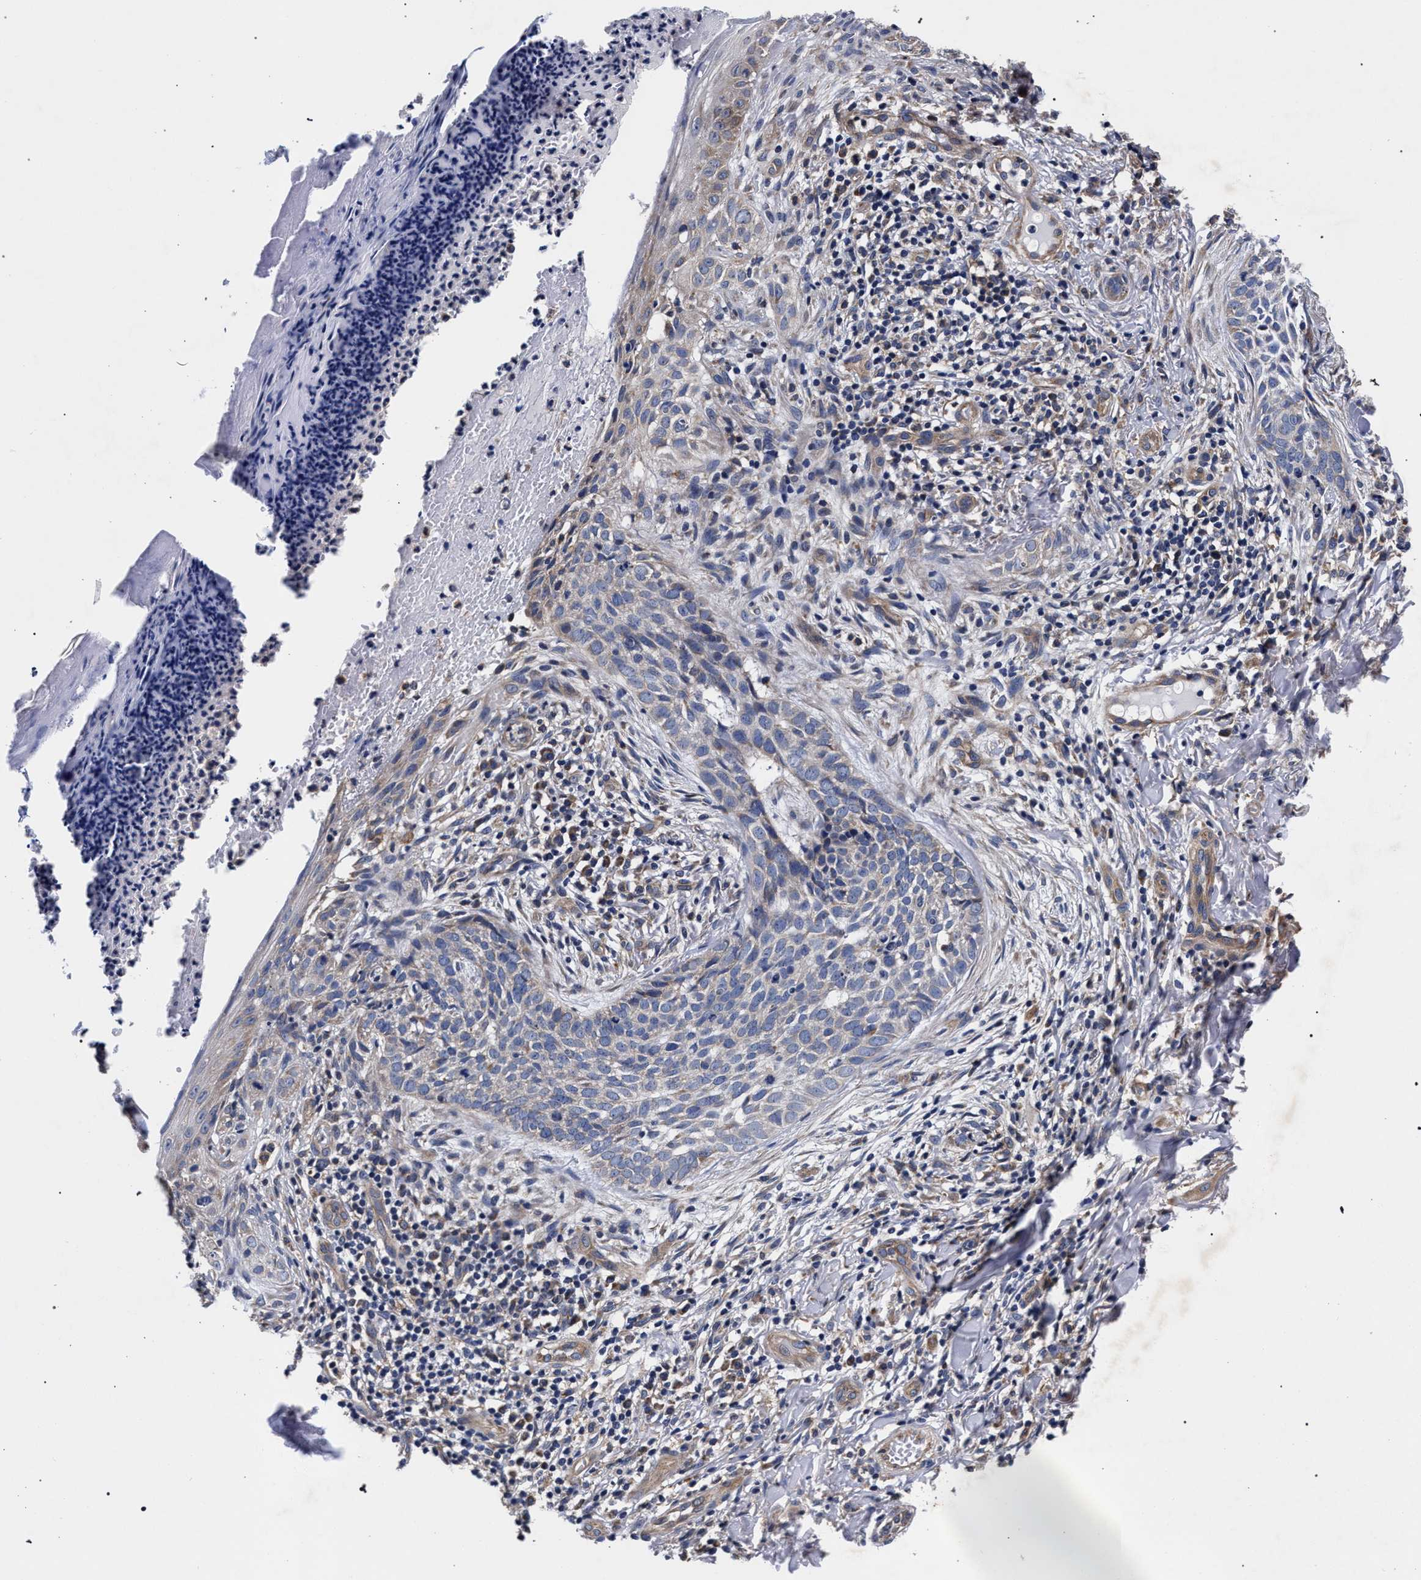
{"staining": {"intensity": "weak", "quantity": "<25%", "location": "cytoplasmic/membranous"}, "tissue": "skin cancer", "cell_type": "Tumor cells", "image_type": "cancer", "snomed": [{"axis": "morphology", "description": "Normal tissue, NOS"}, {"axis": "morphology", "description": "Basal cell carcinoma"}, {"axis": "topography", "description": "Skin"}], "caption": "High magnification brightfield microscopy of basal cell carcinoma (skin) stained with DAB (3,3'-diaminobenzidine) (brown) and counterstained with hematoxylin (blue): tumor cells show no significant staining.", "gene": "CFAP95", "patient": {"sex": "male", "age": 67}}